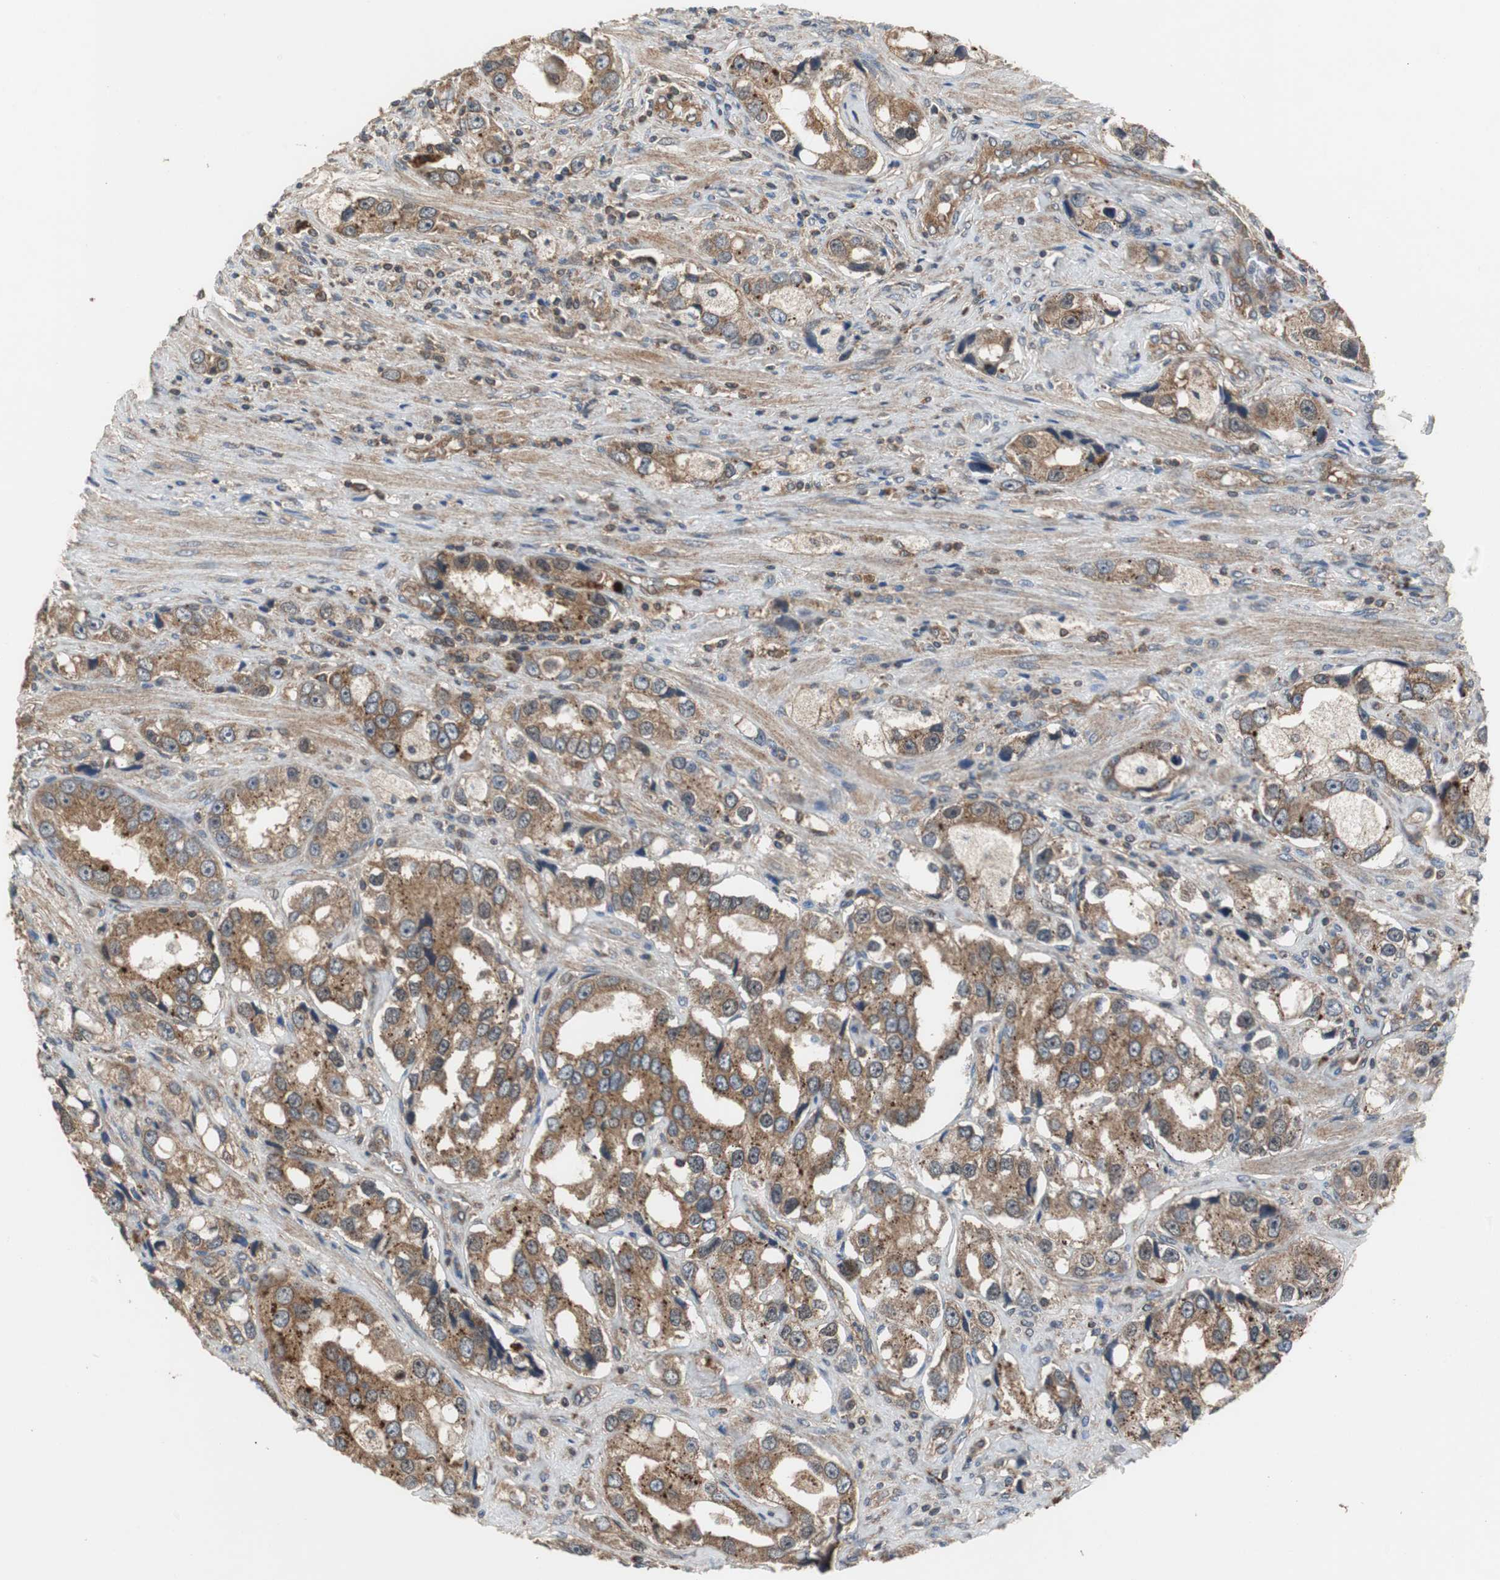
{"staining": {"intensity": "moderate", "quantity": ">75%", "location": "cytoplasmic/membranous"}, "tissue": "prostate cancer", "cell_type": "Tumor cells", "image_type": "cancer", "snomed": [{"axis": "morphology", "description": "Adenocarcinoma, High grade"}, {"axis": "topography", "description": "Prostate"}], "caption": "Prostate cancer was stained to show a protein in brown. There is medium levels of moderate cytoplasmic/membranous positivity in approximately >75% of tumor cells.", "gene": "VBP1", "patient": {"sex": "male", "age": 63}}